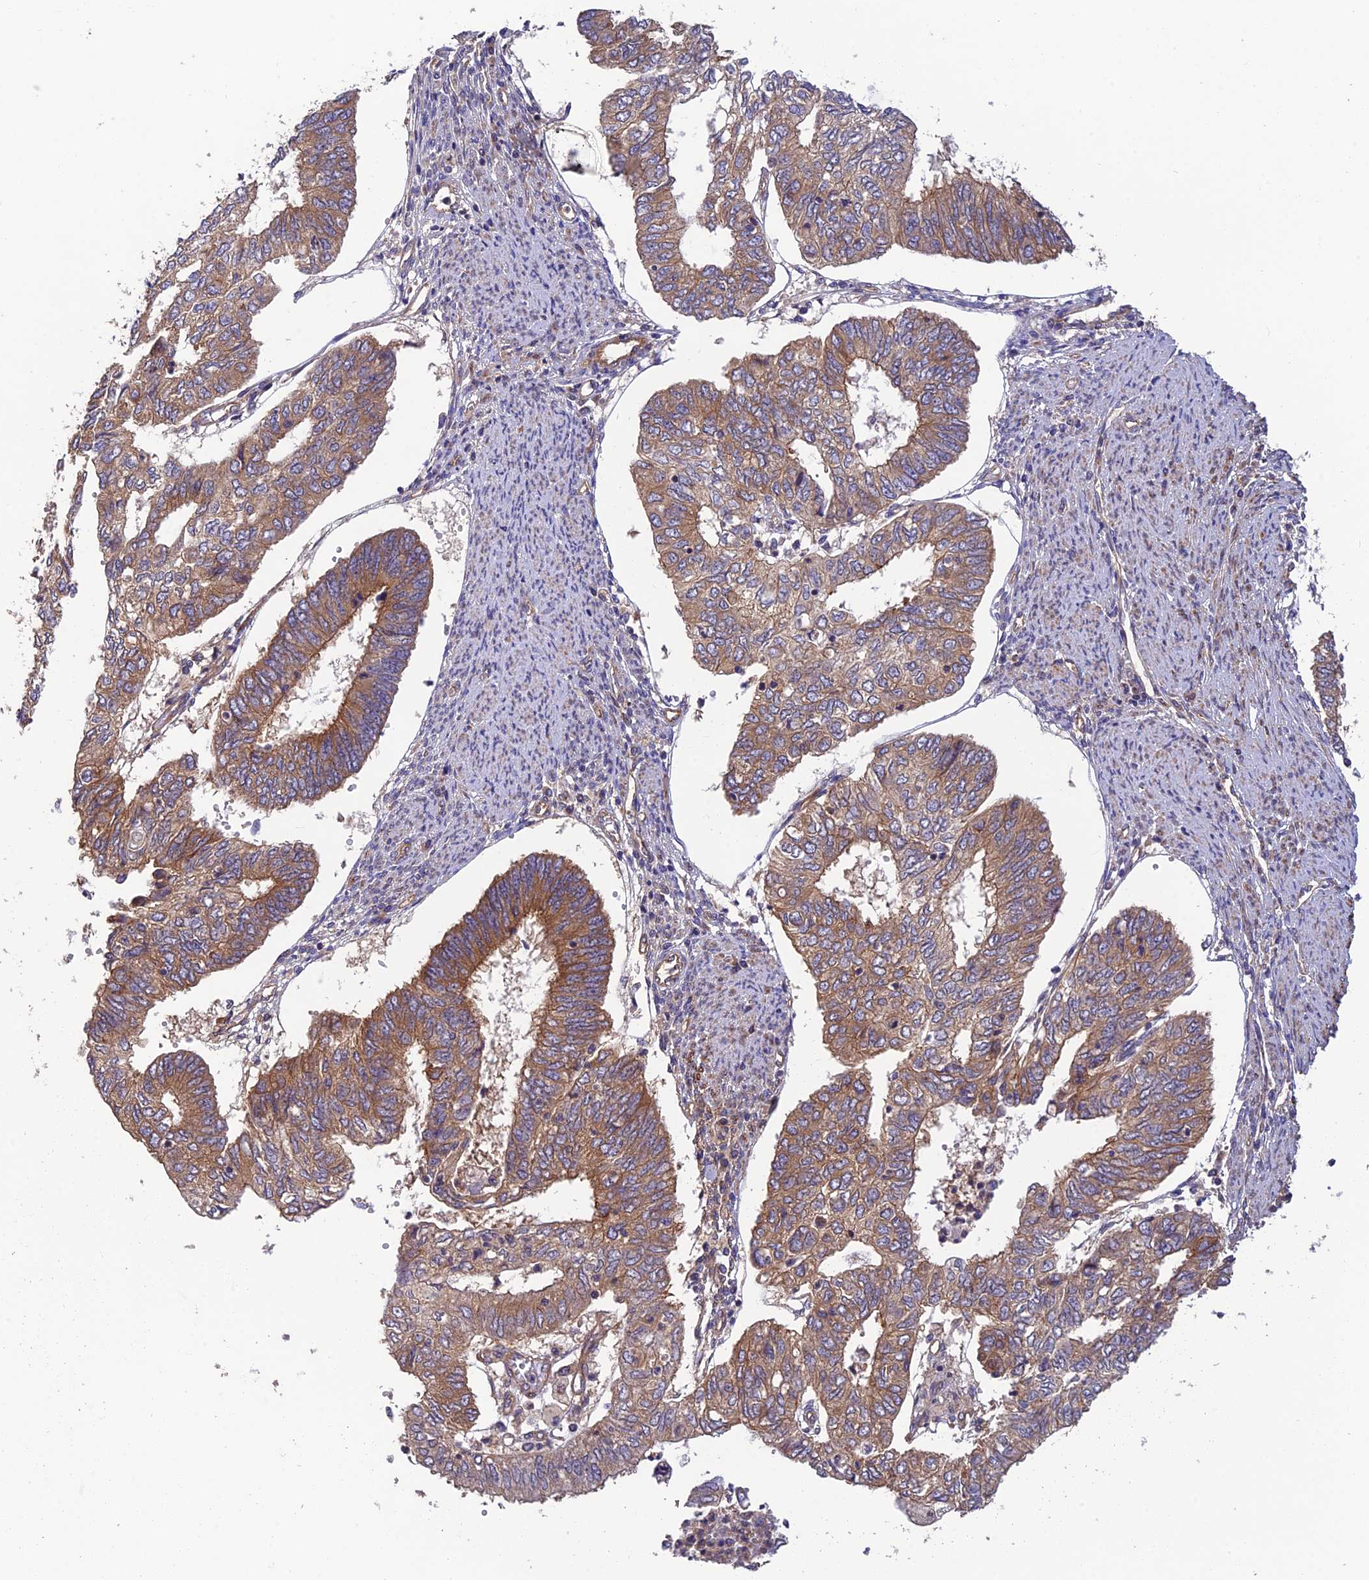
{"staining": {"intensity": "moderate", "quantity": ">75%", "location": "cytoplasmic/membranous"}, "tissue": "endometrial cancer", "cell_type": "Tumor cells", "image_type": "cancer", "snomed": [{"axis": "morphology", "description": "Adenocarcinoma, NOS"}, {"axis": "topography", "description": "Endometrium"}], "caption": "Moderate cytoplasmic/membranous protein expression is present in approximately >75% of tumor cells in endometrial cancer (adenocarcinoma). (Brightfield microscopy of DAB IHC at high magnification).", "gene": "ADAMTS15", "patient": {"sex": "female", "age": 68}}